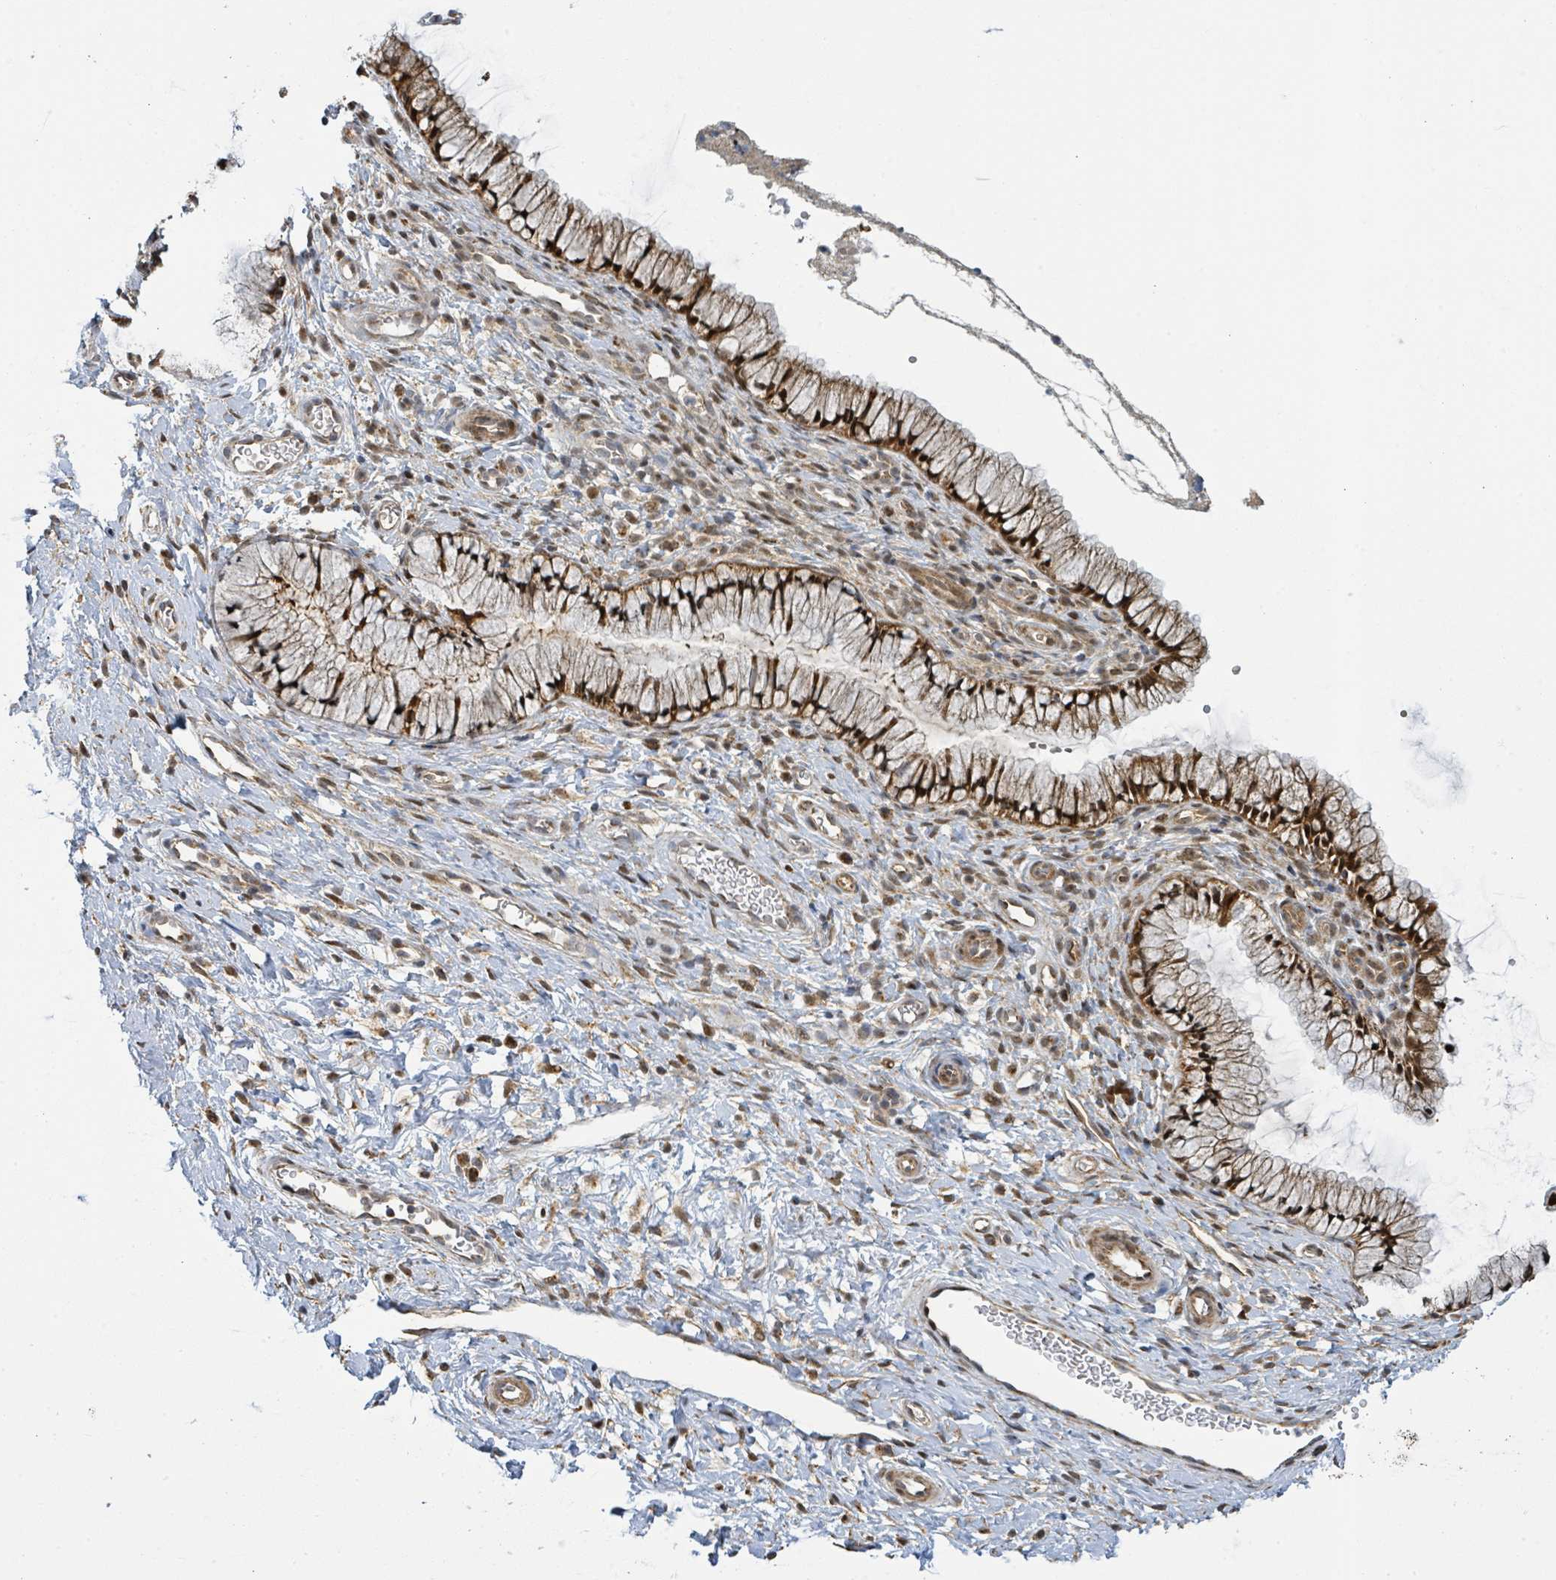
{"staining": {"intensity": "strong", "quantity": ">75%", "location": "cytoplasmic/membranous,nuclear"}, "tissue": "cervix", "cell_type": "Glandular cells", "image_type": "normal", "snomed": [{"axis": "morphology", "description": "Normal tissue, NOS"}, {"axis": "topography", "description": "Cervix"}], "caption": "IHC histopathology image of benign cervix stained for a protein (brown), which shows high levels of strong cytoplasmic/membranous,nuclear positivity in about >75% of glandular cells.", "gene": "PSMB7", "patient": {"sex": "female", "age": 36}}